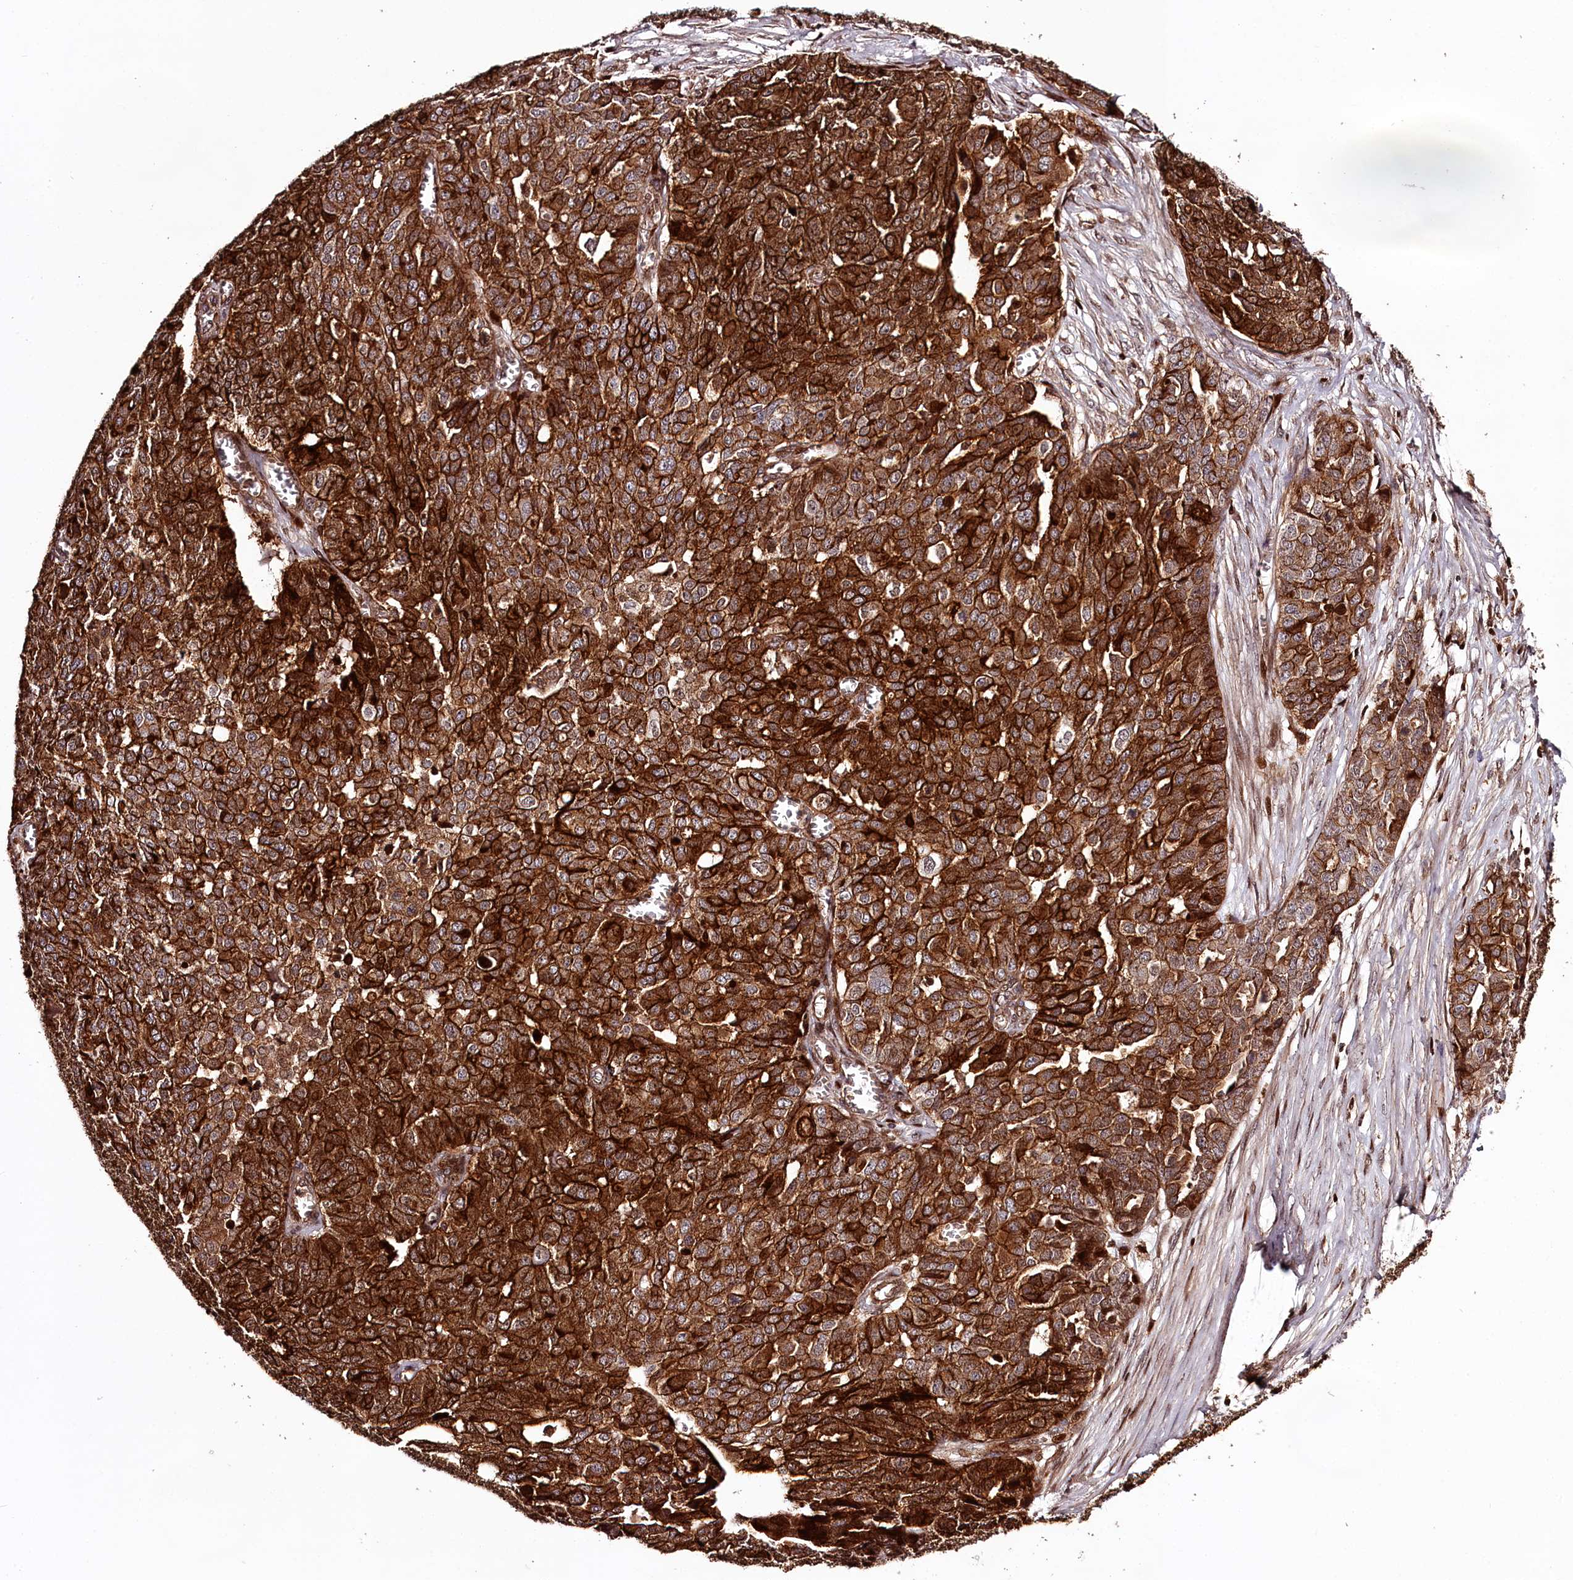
{"staining": {"intensity": "strong", "quantity": ">75%", "location": "cytoplasmic/membranous"}, "tissue": "ovarian cancer", "cell_type": "Tumor cells", "image_type": "cancer", "snomed": [{"axis": "morphology", "description": "Cystadenocarcinoma, serous, NOS"}, {"axis": "topography", "description": "Soft tissue"}, {"axis": "topography", "description": "Ovary"}], "caption": "Approximately >75% of tumor cells in human ovarian cancer demonstrate strong cytoplasmic/membranous protein staining as visualized by brown immunohistochemical staining.", "gene": "KIF14", "patient": {"sex": "female", "age": 57}}